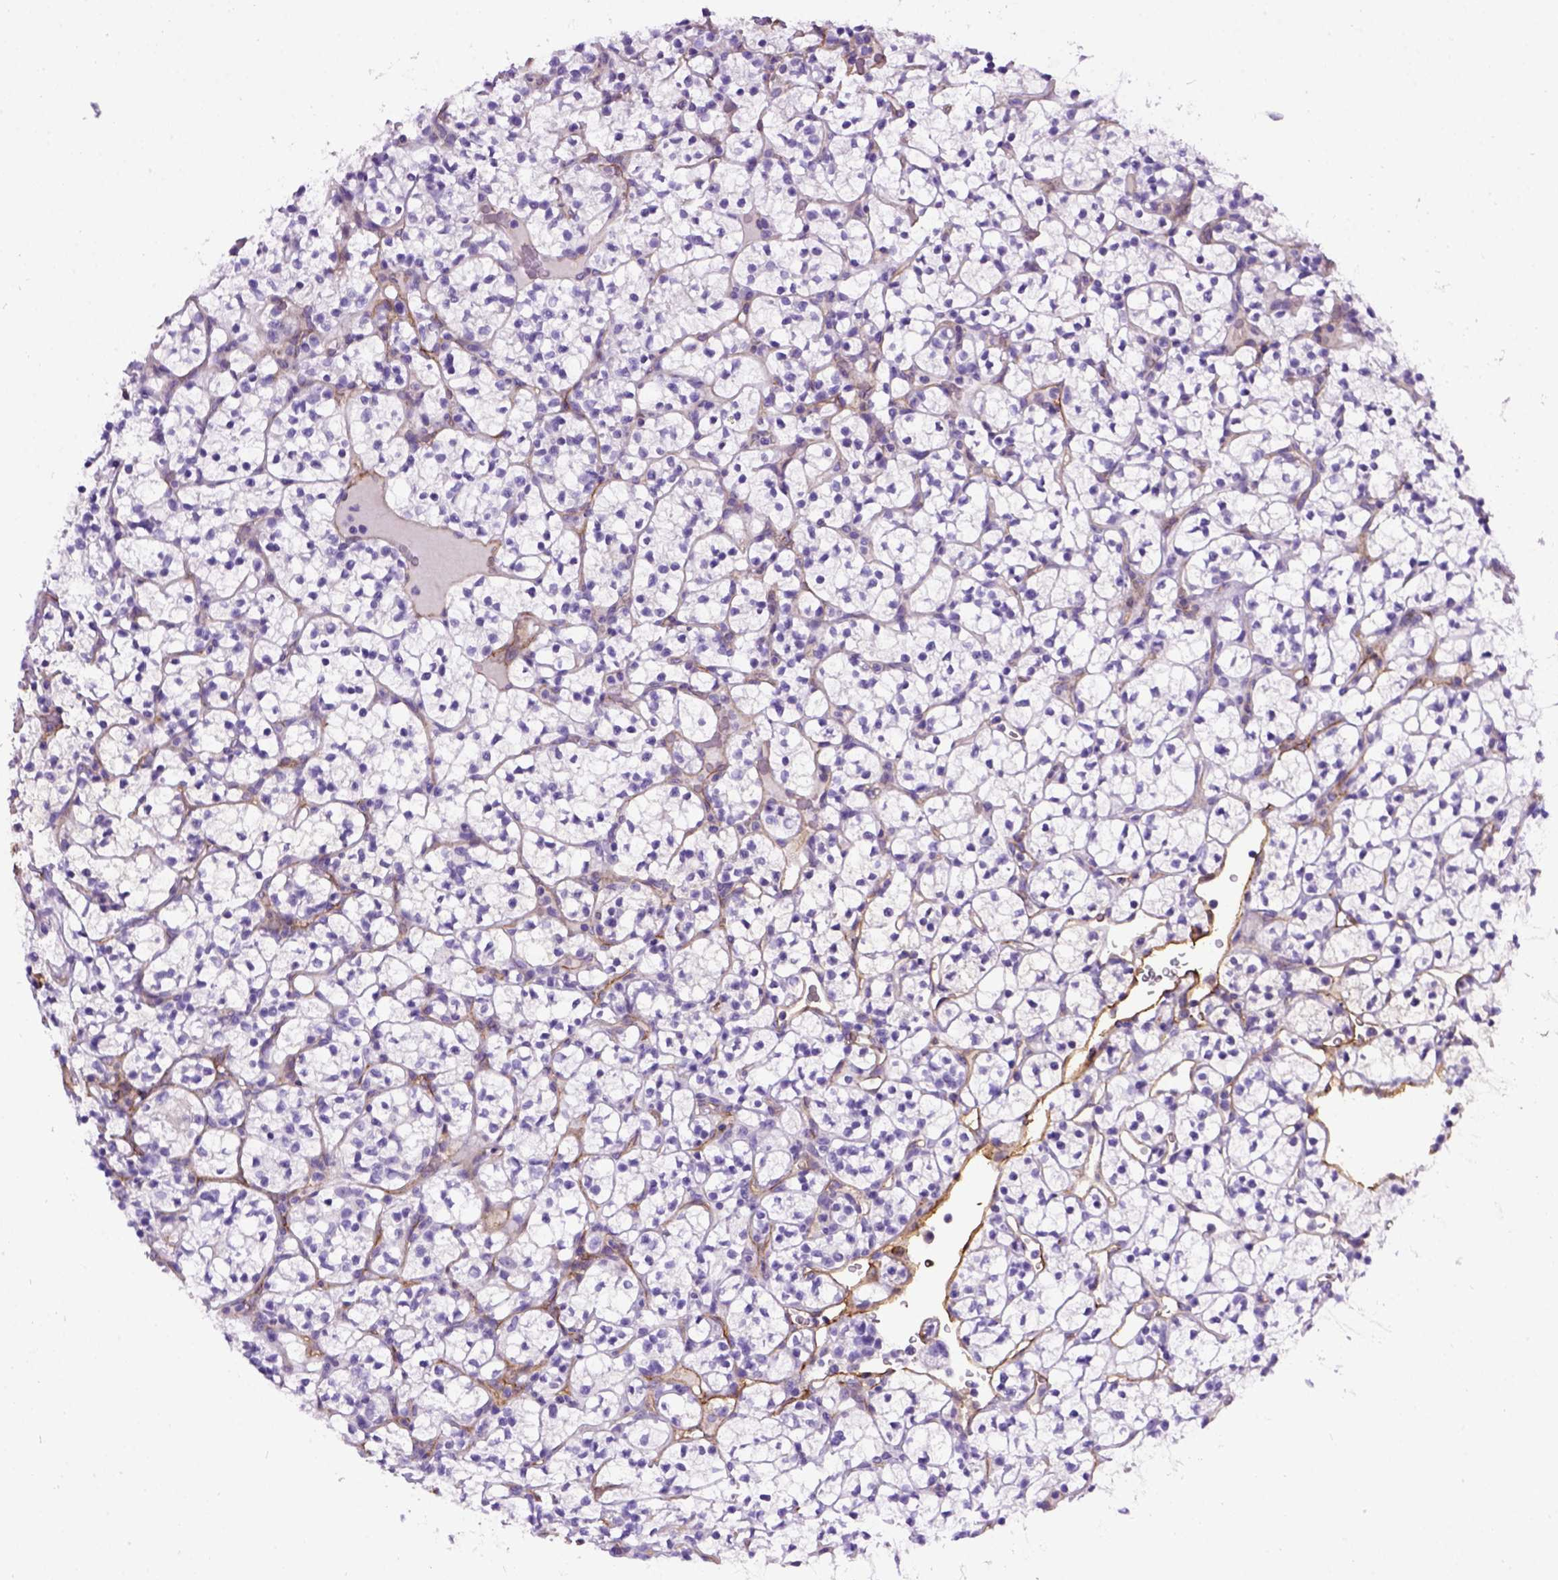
{"staining": {"intensity": "negative", "quantity": "none", "location": "none"}, "tissue": "renal cancer", "cell_type": "Tumor cells", "image_type": "cancer", "snomed": [{"axis": "morphology", "description": "Adenocarcinoma, NOS"}, {"axis": "topography", "description": "Kidney"}], "caption": "Immunohistochemistry (IHC) image of renal adenocarcinoma stained for a protein (brown), which displays no staining in tumor cells.", "gene": "ENG", "patient": {"sex": "female", "age": 89}}